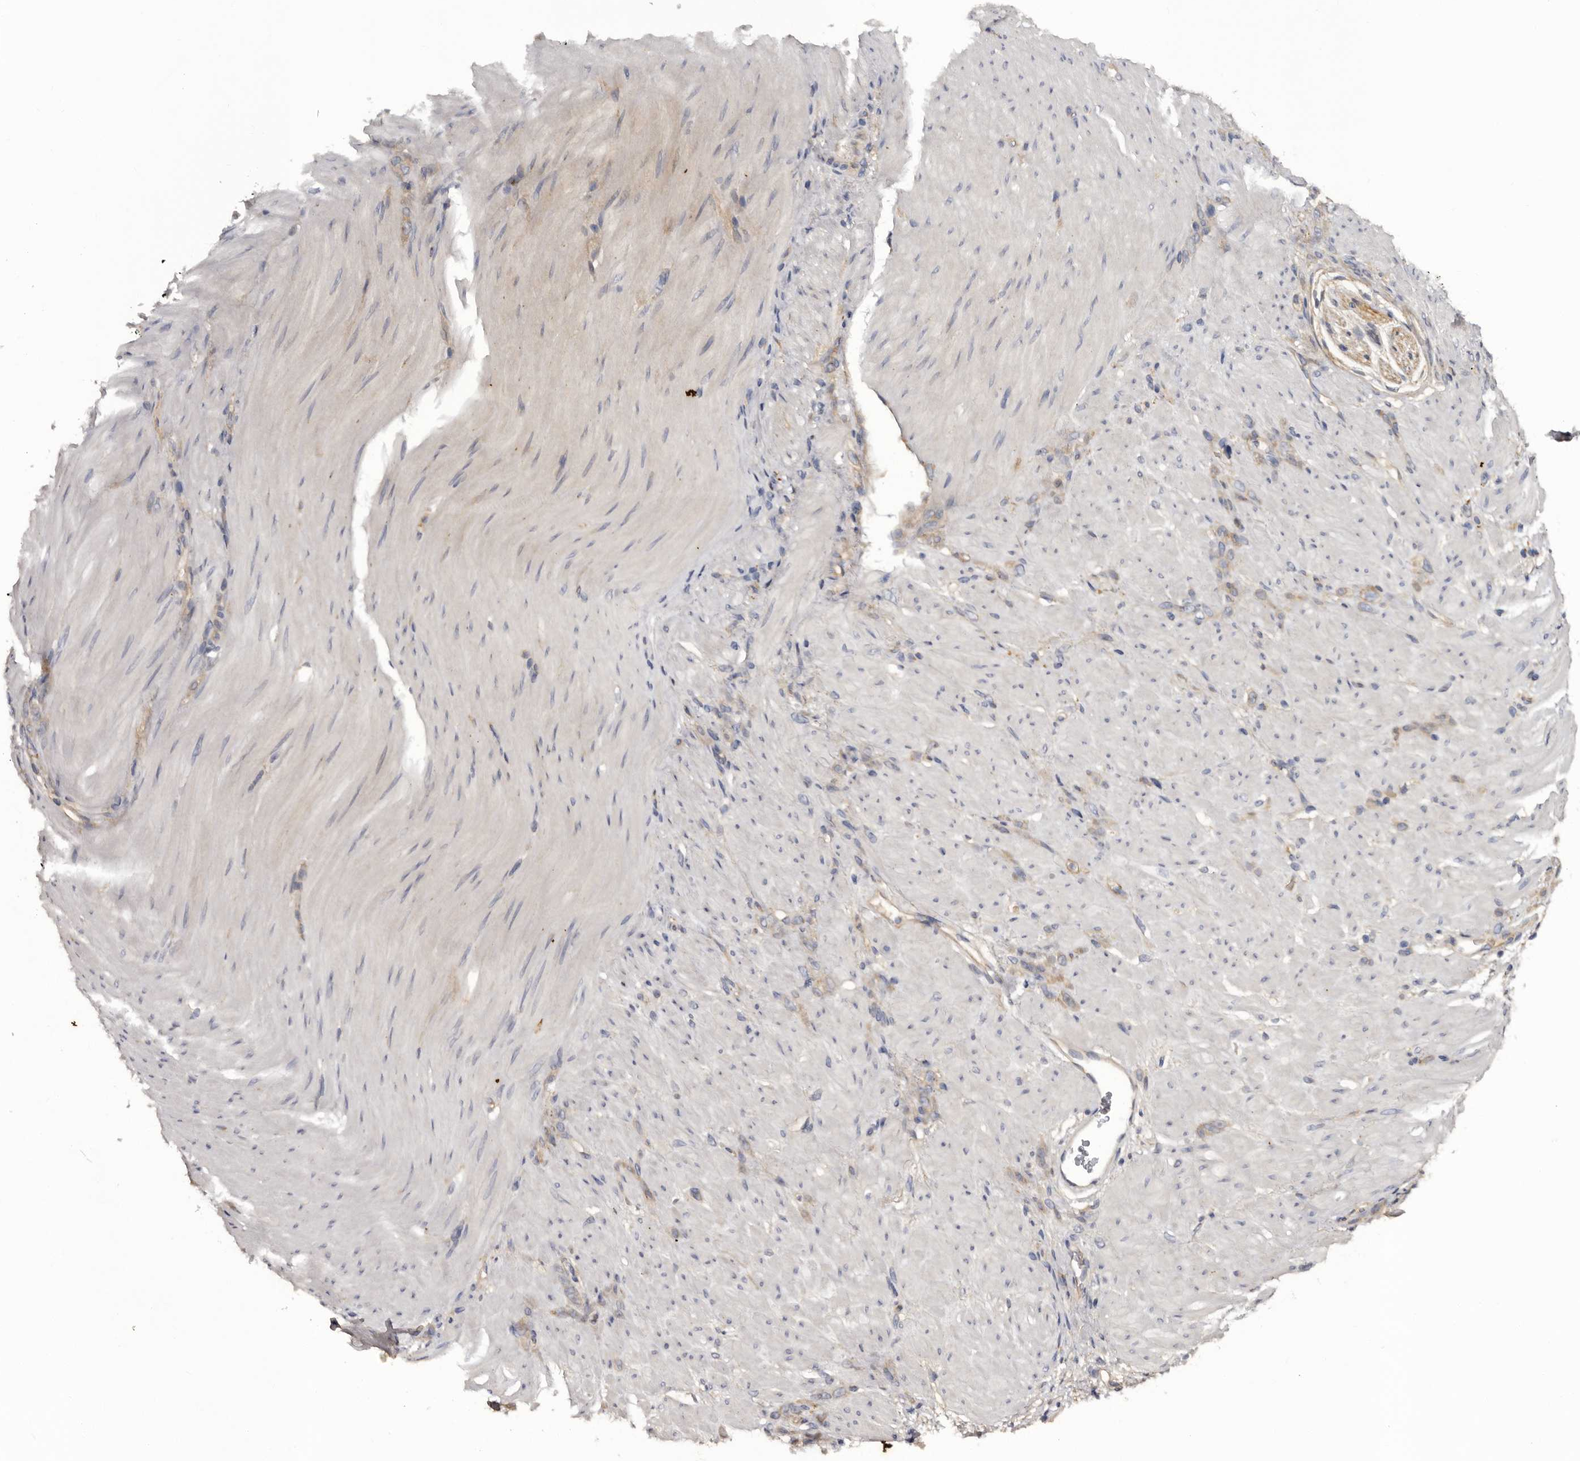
{"staining": {"intensity": "weak", "quantity": ">75%", "location": "cytoplasmic/membranous"}, "tissue": "stomach cancer", "cell_type": "Tumor cells", "image_type": "cancer", "snomed": [{"axis": "morphology", "description": "Normal tissue, NOS"}, {"axis": "morphology", "description": "Adenocarcinoma, NOS"}, {"axis": "topography", "description": "Stomach"}], "caption": "Protein staining shows weak cytoplasmic/membranous expression in approximately >75% of tumor cells in stomach cancer.", "gene": "INKA2", "patient": {"sex": "male", "age": 82}}